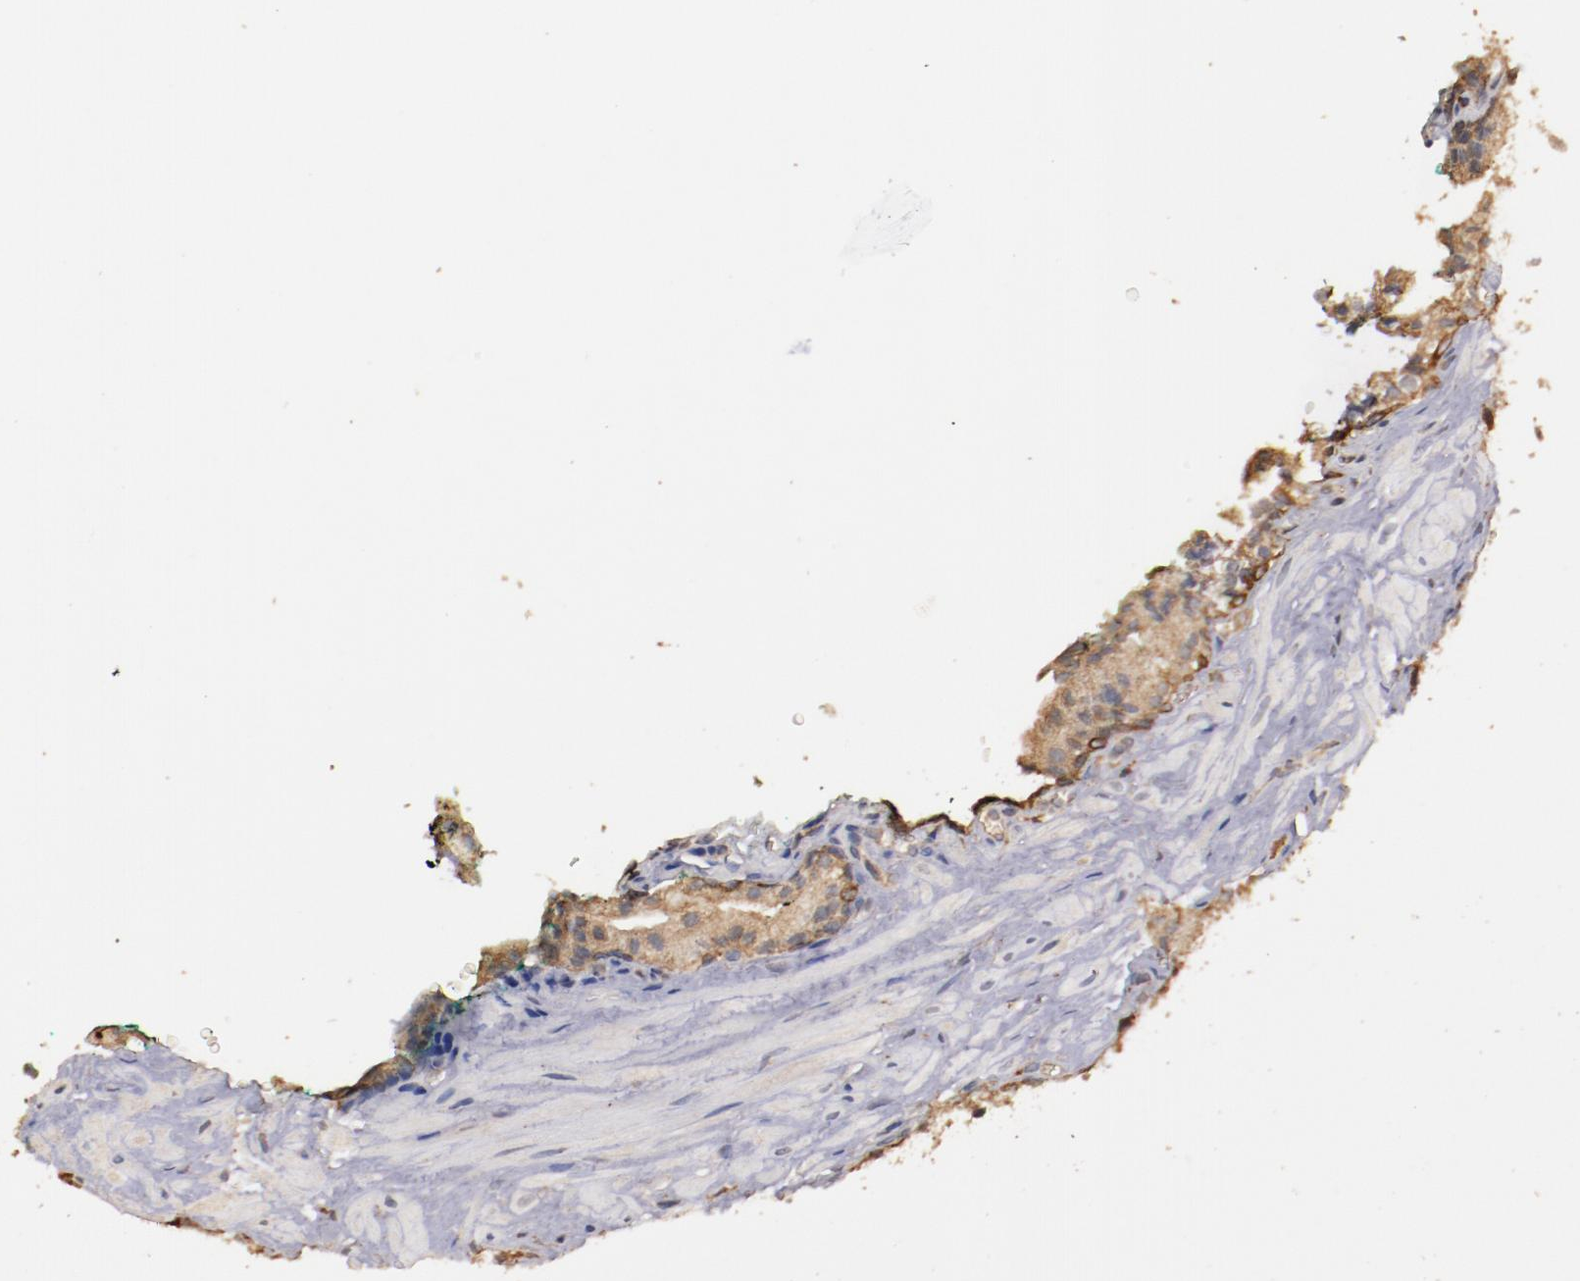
{"staining": {"intensity": "moderate", "quantity": ">75%", "location": "cytoplasmic/membranous"}, "tissue": "prostate cancer", "cell_type": "Tumor cells", "image_type": "cancer", "snomed": [{"axis": "morphology", "description": "Adenocarcinoma, Medium grade"}, {"axis": "topography", "description": "Prostate"}], "caption": "Protein staining demonstrates moderate cytoplasmic/membranous positivity in approximately >75% of tumor cells in prostate cancer (adenocarcinoma (medium-grade)). Ihc stains the protein of interest in brown and the nuclei are stained blue.", "gene": "SRRD", "patient": {"sex": "male", "age": 64}}